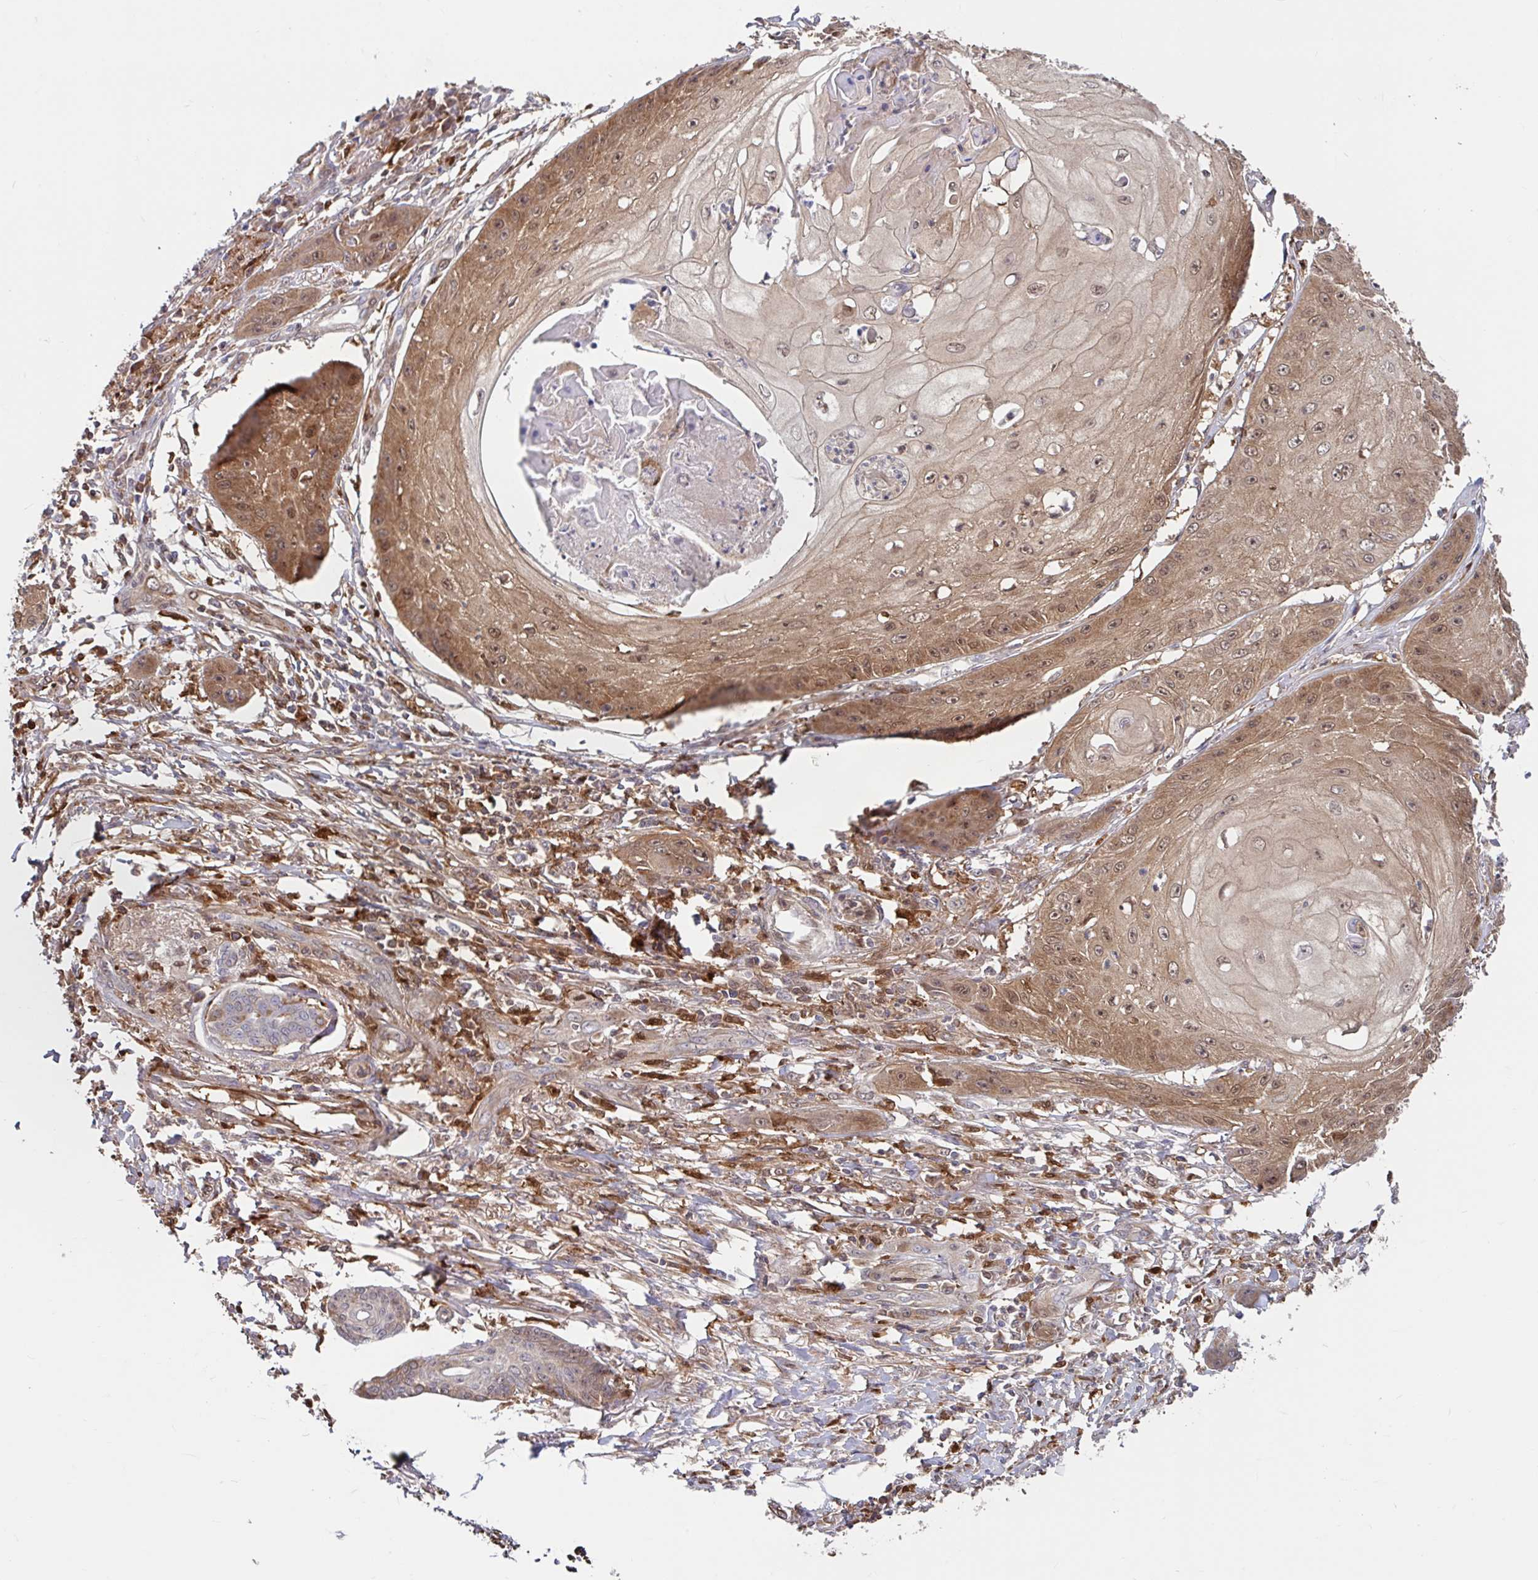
{"staining": {"intensity": "moderate", "quantity": ">75%", "location": "cytoplasmic/membranous,nuclear"}, "tissue": "skin cancer", "cell_type": "Tumor cells", "image_type": "cancer", "snomed": [{"axis": "morphology", "description": "Squamous cell carcinoma, NOS"}, {"axis": "topography", "description": "Skin"}], "caption": "The image demonstrates immunohistochemical staining of skin squamous cell carcinoma. There is moderate cytoplasmic/membranous and nuclear positivity is present in approximately >75% of tumor cells. (brown staining indicates protein expression, while blue staining denotes nuclei).", "gene": "BLVRA", "patient": {"sex": "male", "age": 70}}